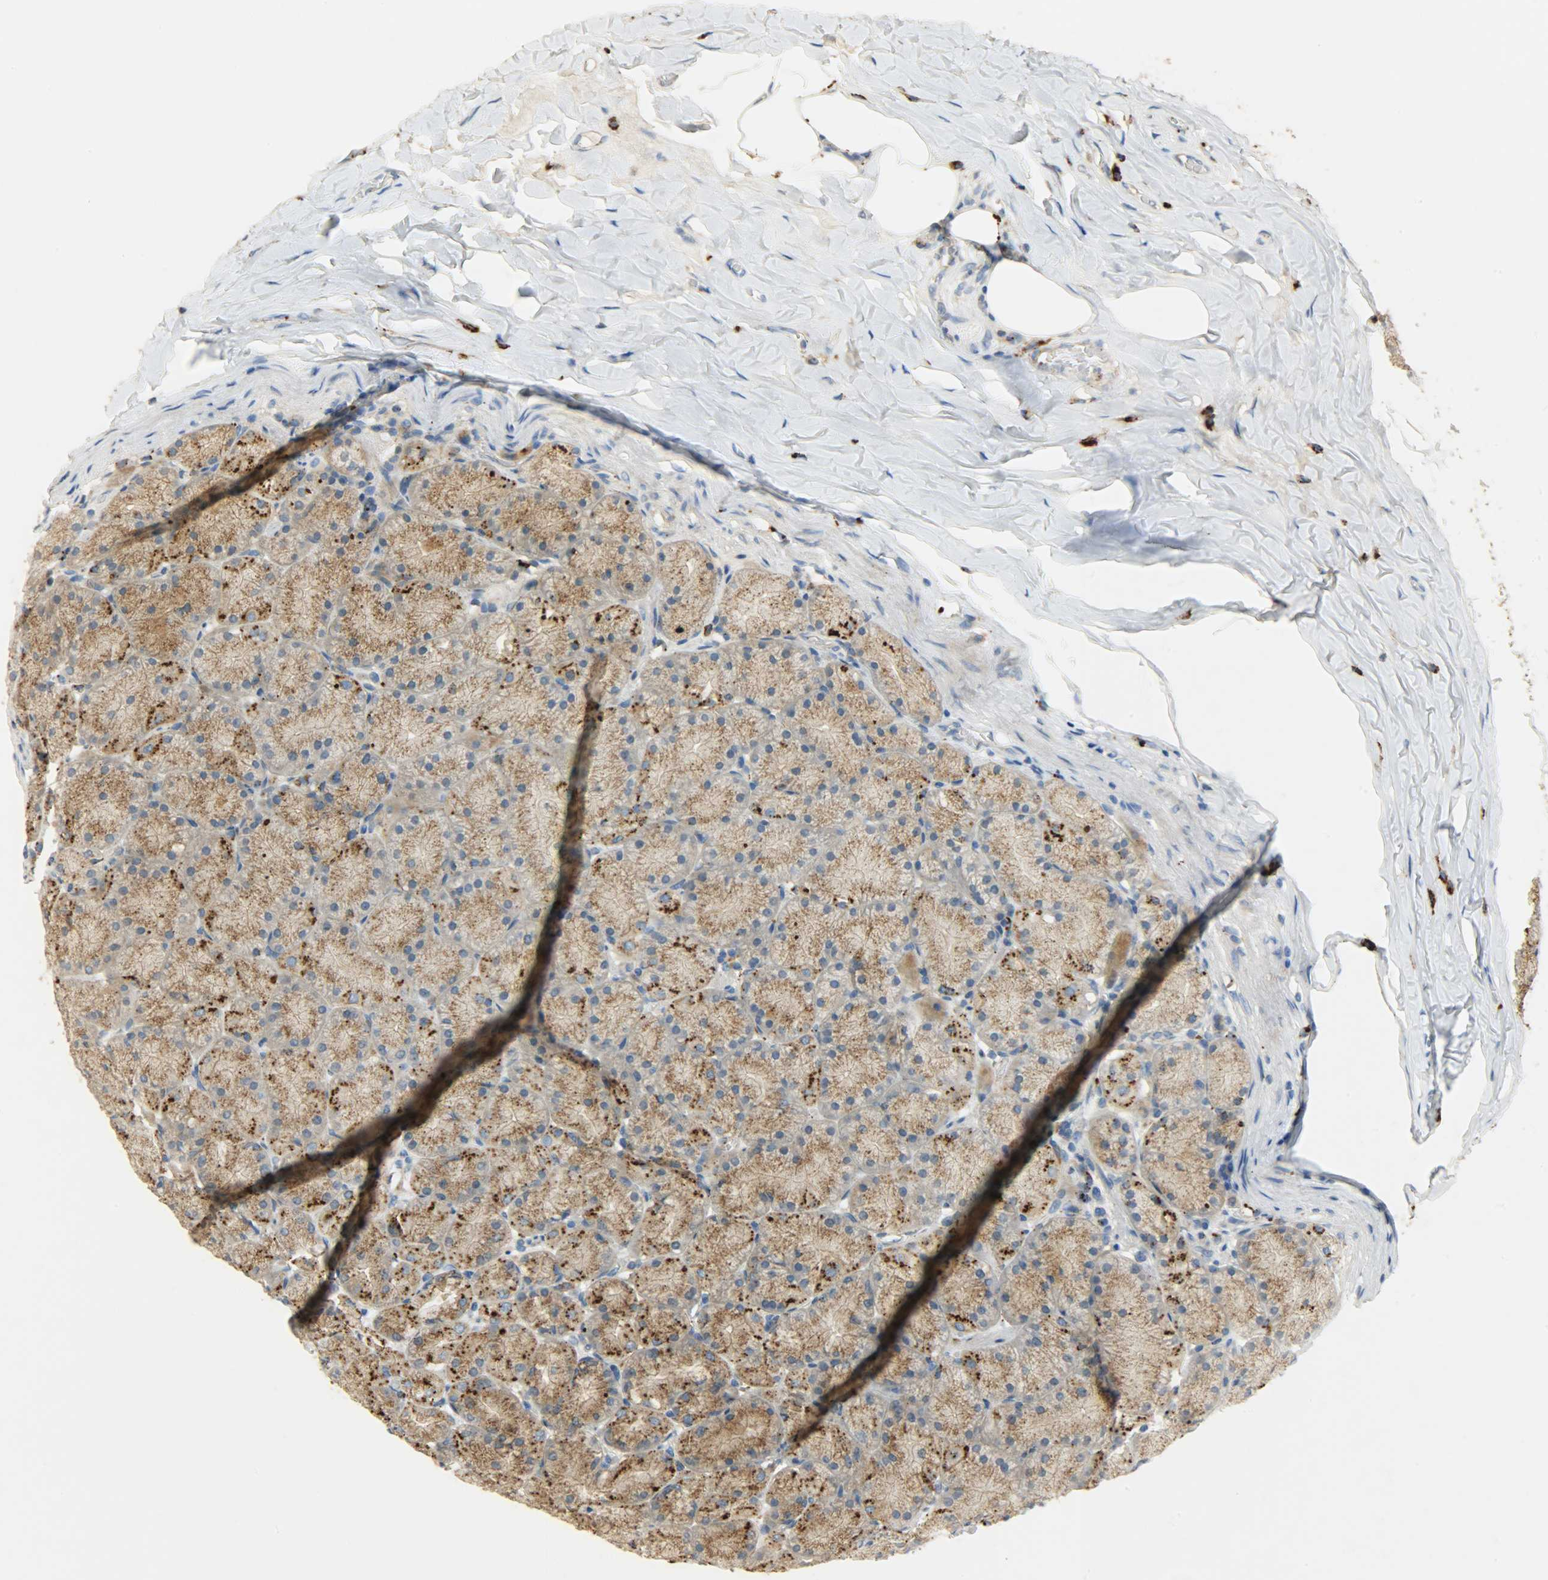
{"staining": {"intensity": "moderate", "quantity": ">75%", "location": "cytoplasmic/membranous"}, "tissue": "stomach", "cell_type": "Glandular cells", "image_type": "normal", "snomed": [{"axis": "morphology", "description": "Normal tissue, NOS"}, {"axis": "topography", "description": "Stomach, upper"}], "caption": "Stomach stained with DAB (3,3'-diaminobenzidine) immunohistochemistry exhibits medium levels of moderate cytoplasmic/membranous expression in about >75% of glandular cells.", "gene": "ASAH1", "patient": {"sex": "female", "age": 56}}